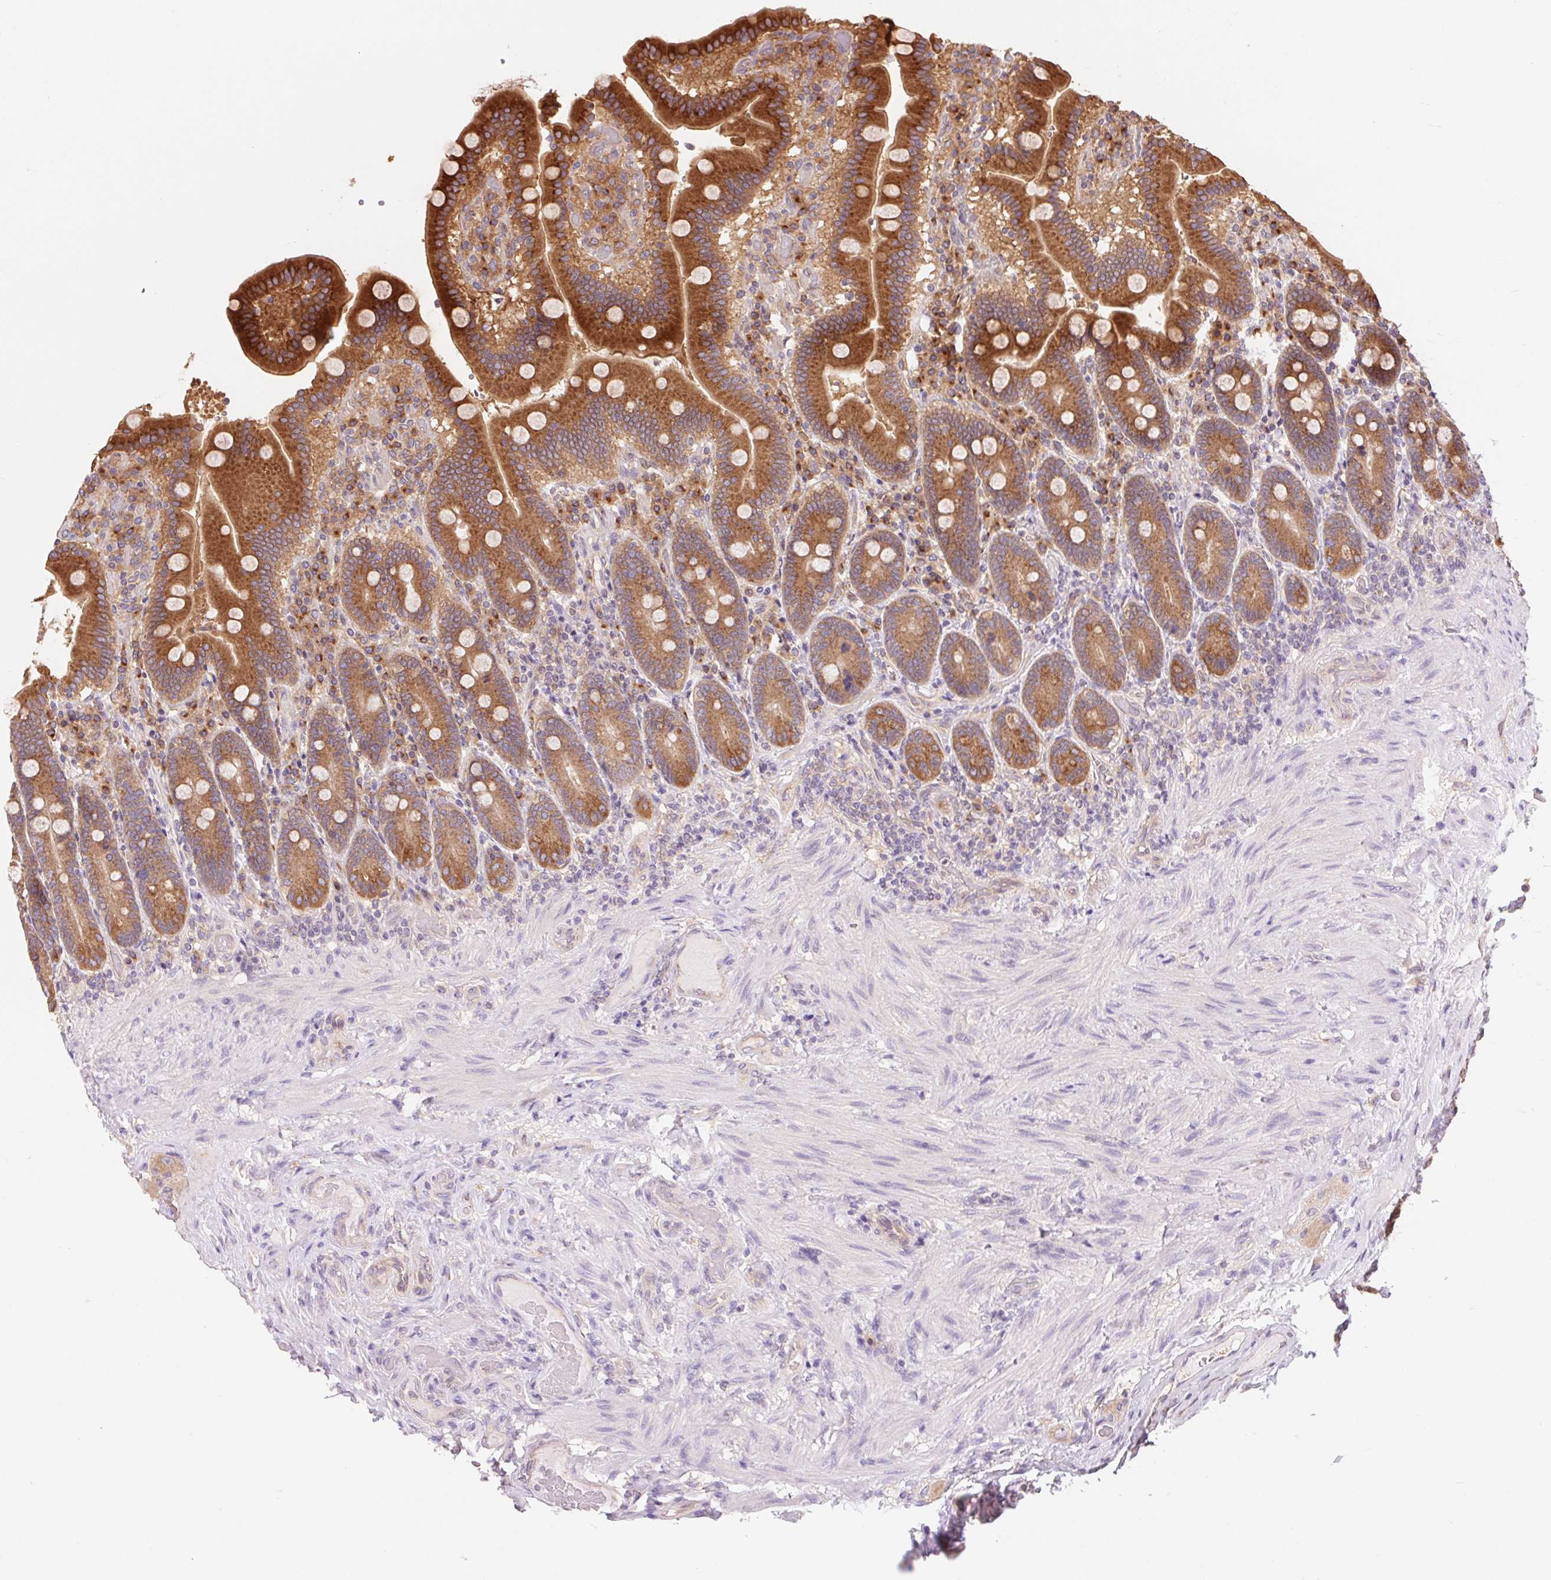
{"staining": {"intensity": "strong", "quantity": ">75%", "location": "cytoplasmic/membranous"}, "tissue": "duodenum", "cell_type": "Glandular cells", "image_type": "normal", "snomed": [{"axis": "morphology", "description": "Normal tissue, NOS"}, {"axis": "topography", "description": "Duodenum"}], "caption": "Strong cytoplasmic/membranous expression for a protein is seen in approximately >75% of glandular cells of normal duodenum using immunohistochemistry (IHC).", "gene": "RAB1A", "patient": {"sex": "female", "age": 62}}